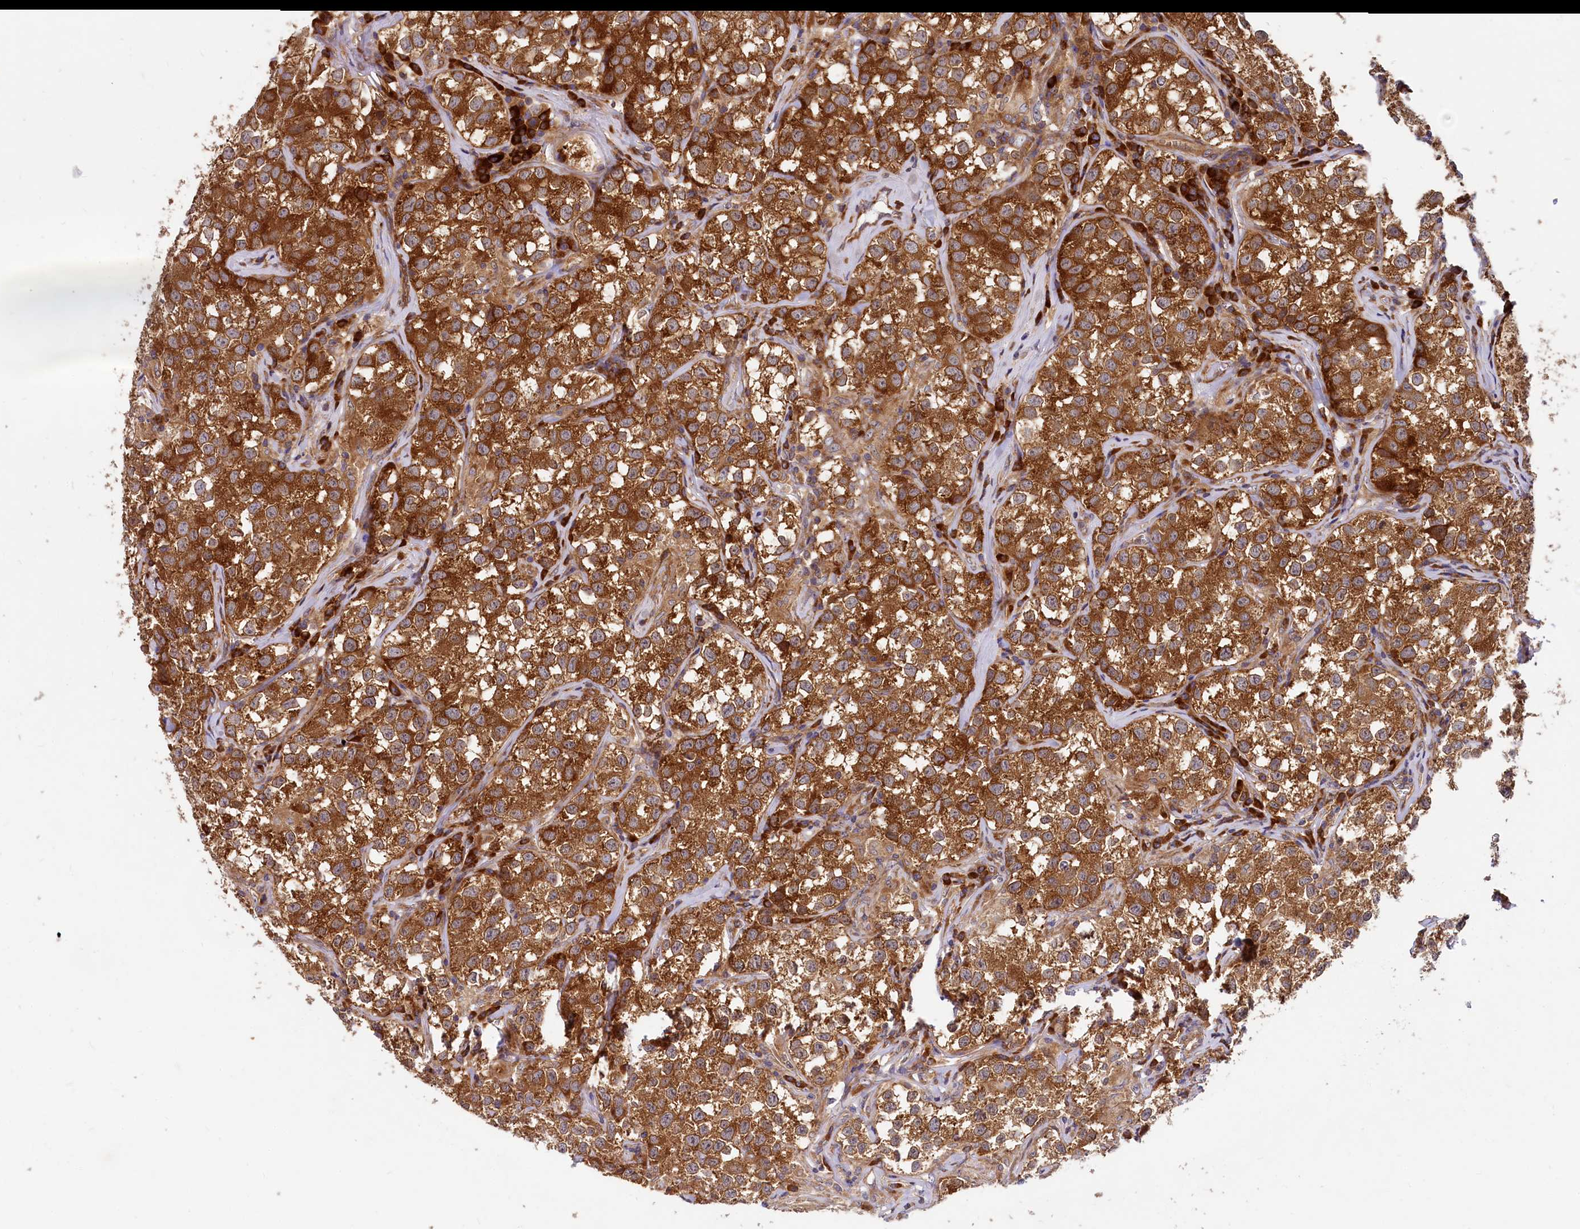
{"staining": {"intensity": "strong", "quantity": ">75%", "location": "cytoplasmic/membranous"}, "tissue": "testis cancer", "cell_type": "Tumor cells", "image_type": "cancer", "snomed": [{"axis": "morphology", "description": "Seminoma, NOS"}, {"axis": "morphology", "description": "Carcinoma, Embryonal, NOS"}, {"axis": "topography", "description": "Testis"}], "caption": "Testis cancer (embryonal carcinoma) was stained to show a protein in brown. There is high levels of strong cytoplasmic/membranous positivity in approximately >75% of tumor cells.", "gene": "EIF2B2", "patient": {"sex": "male", "age": 43}}